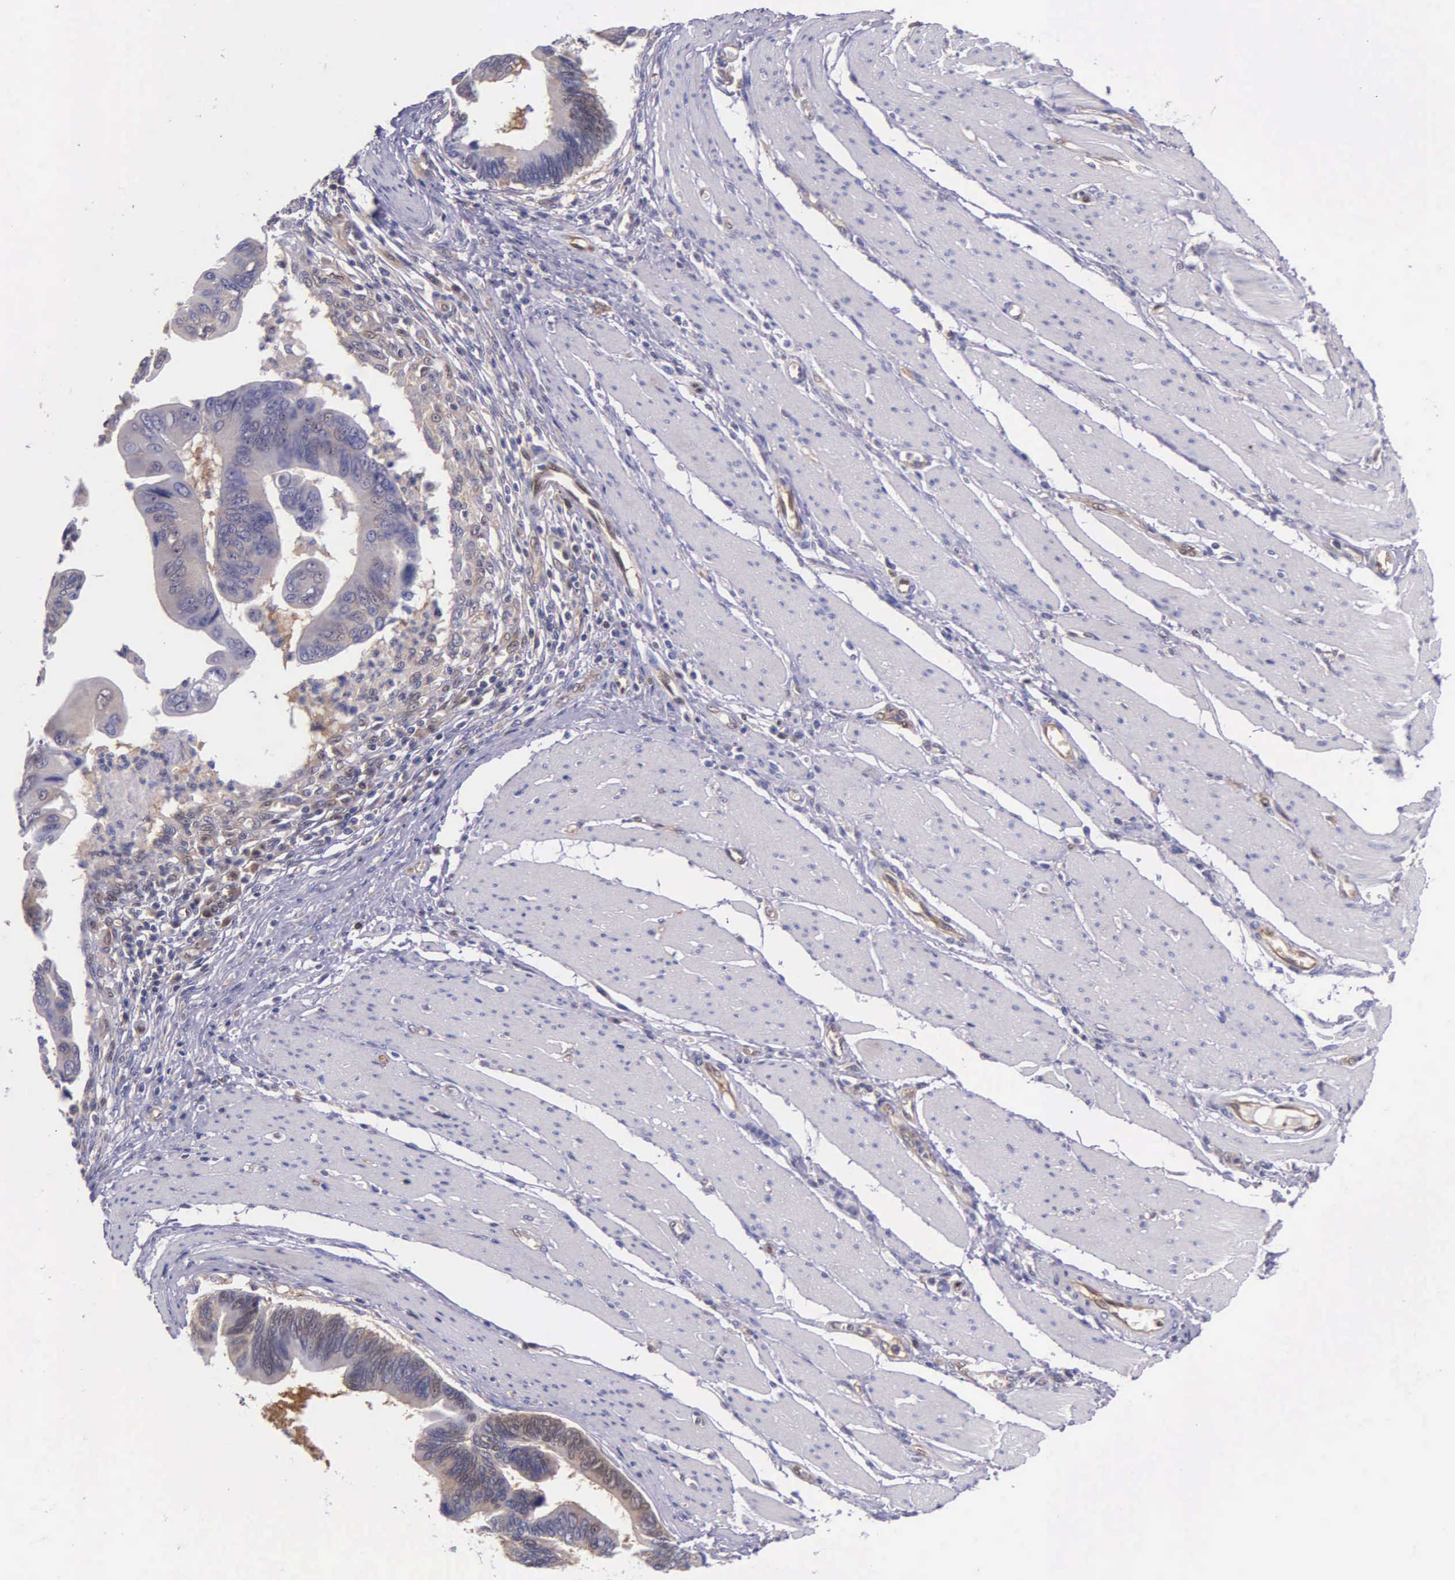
{"staining": {"intensity": "moderate", "quantity": ">75%", "location": "cytoplasmic/membranous"}, "tissue": "pancreatic cancer", "cell_type": "Tumor cells", "image_type": "cancer", "snomed": [{"axis": "morphology", "description": "Adenocarcinoma, NOS"}, {"axis": "topography", "description": "Pancreas"}], "caption": "Protein expression analysis of pancreatic cancer displays moderate cytoplasmic/membranous staining in approximately >75% of tumor cells.", "gene": "GMPR2", "patient": {"sex": "female", "age": 70}}